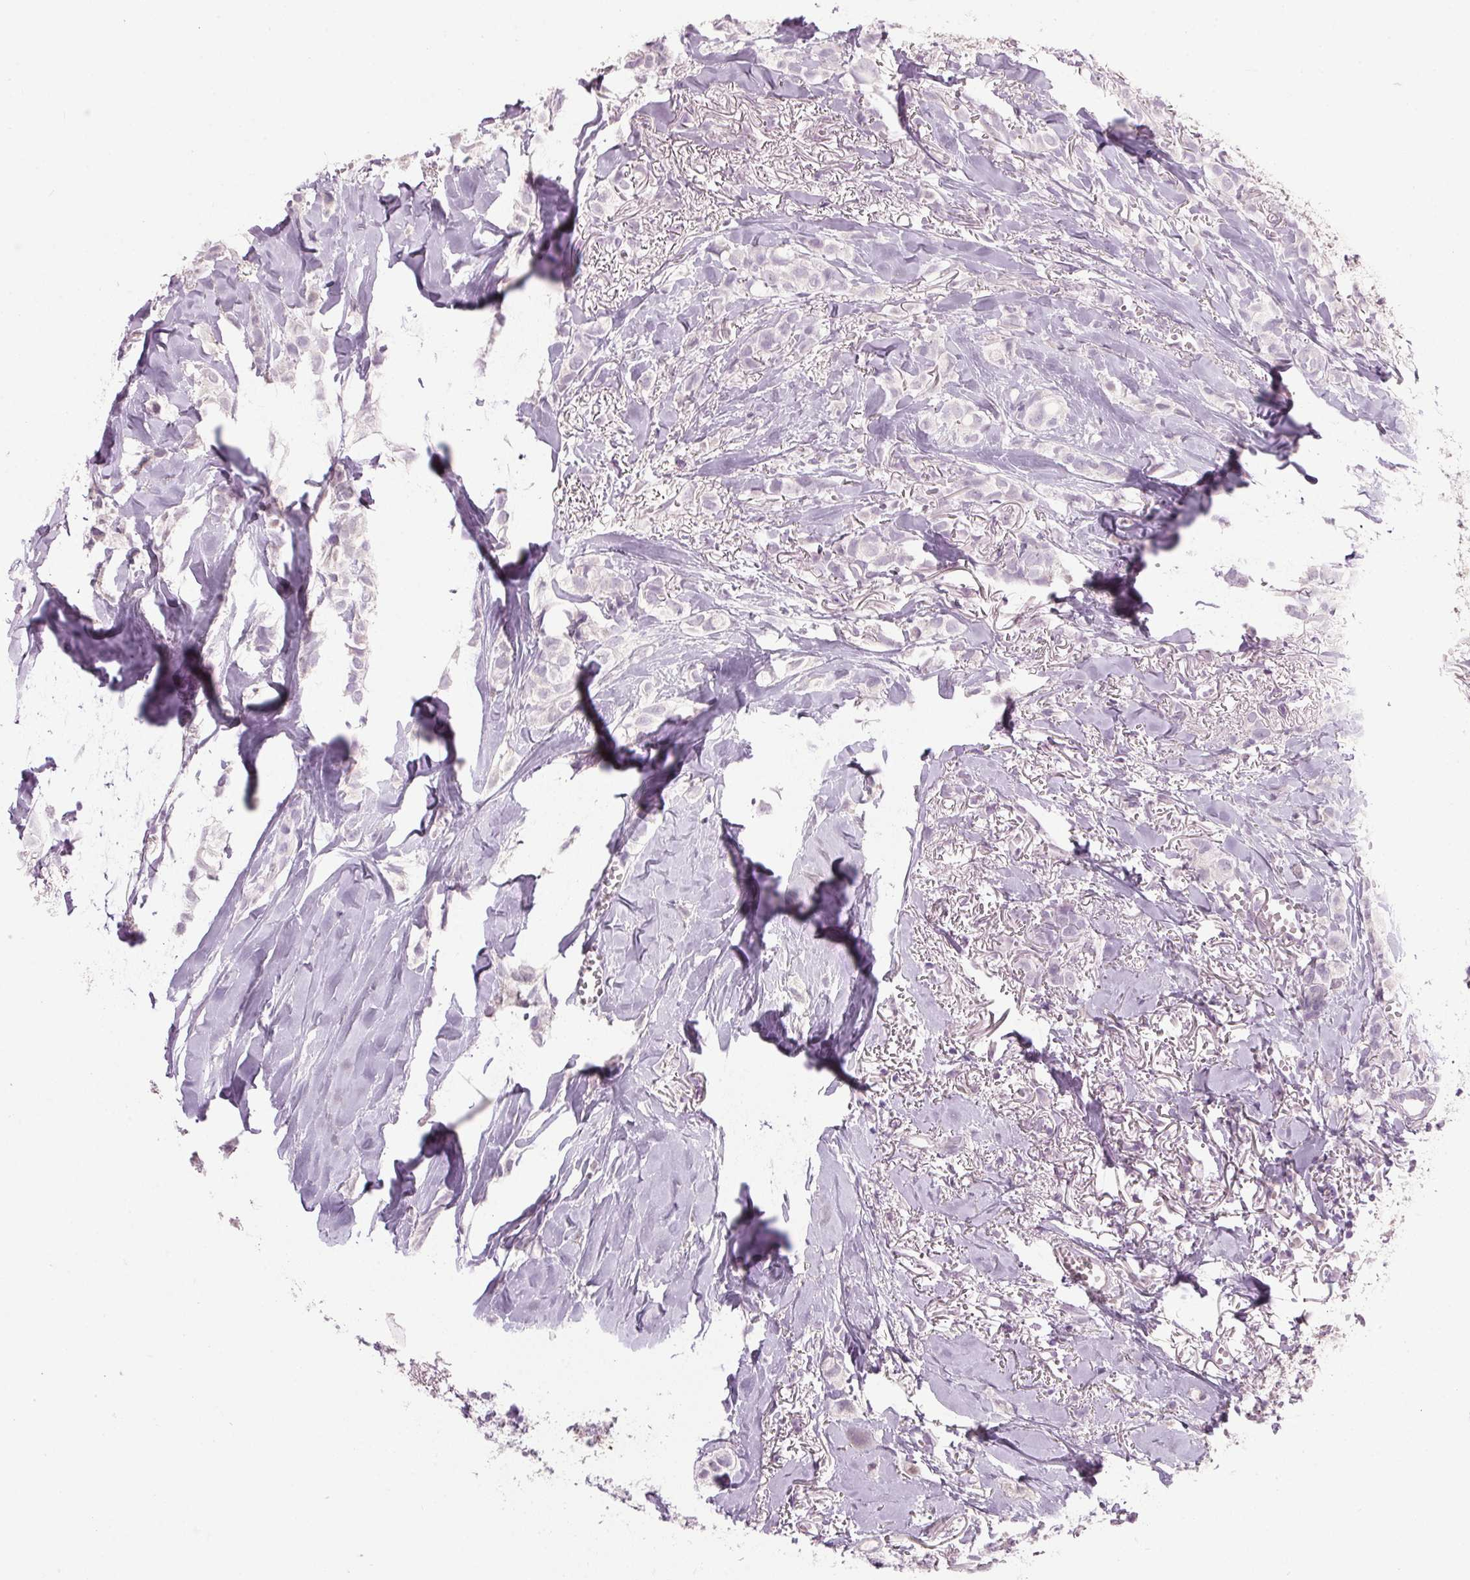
{"staining": {"intensity": "negative", "quantity": "none", "location": "none"}, "tissue": "breast cancer", "cell_type": "Tumor cells", "image_type": "cancer", "snomed": [{"axis": "morphology", "description": "Duct carcinoma"}, {"axis": "topography", "description": "Breast"}], "caption": "A micrograph of human breast infiltrating ductal carcinoma is negative for staining in tumor cells.", "gene": "PPP1R1A", "patient": {"sex": "female", "age": 85}}